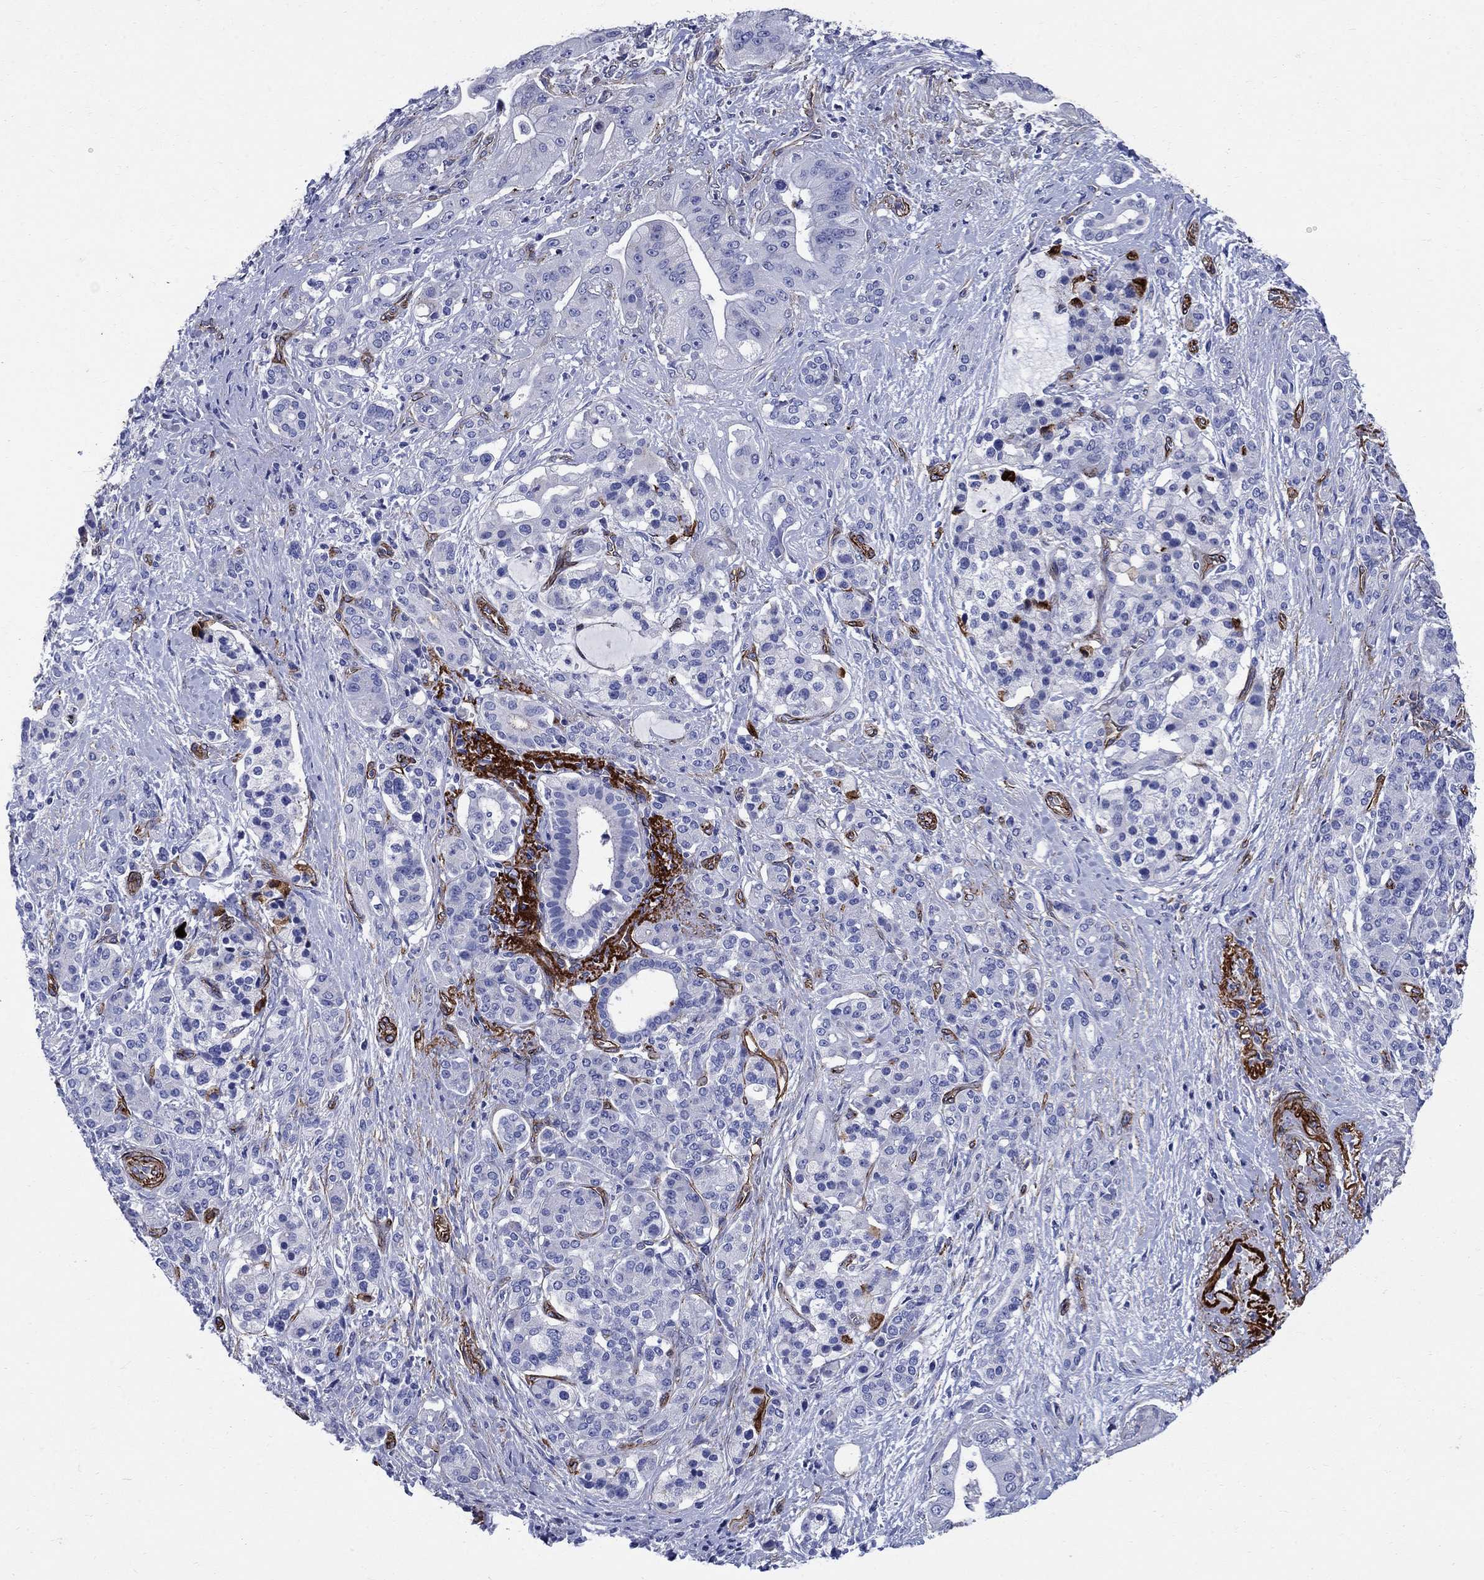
{"staining": {"intensity": "negative", "quantity": "none", "location": "none"}, "tissue": "pancreatic cancer", "cell_type": "Tumor cells", "image_type": "cancer", "snomed": [{"axis": "morphology", "description": "Normal tissue, NOS"}, {"axis": "morphology", "description": "Inflammation, NOS"}, {"axis": "morphology", "description": "Adenocarcinoma, NOS"}, {"axis": "topography", "description": "Pancreas"}], "caption": "The immunohistochemistry (IHC) photomicrograph has no significant staining in tumor cells of pancreatic cancer tissue.", "gene": "VTN", "patient": {"sex": "male", "age": 57}}